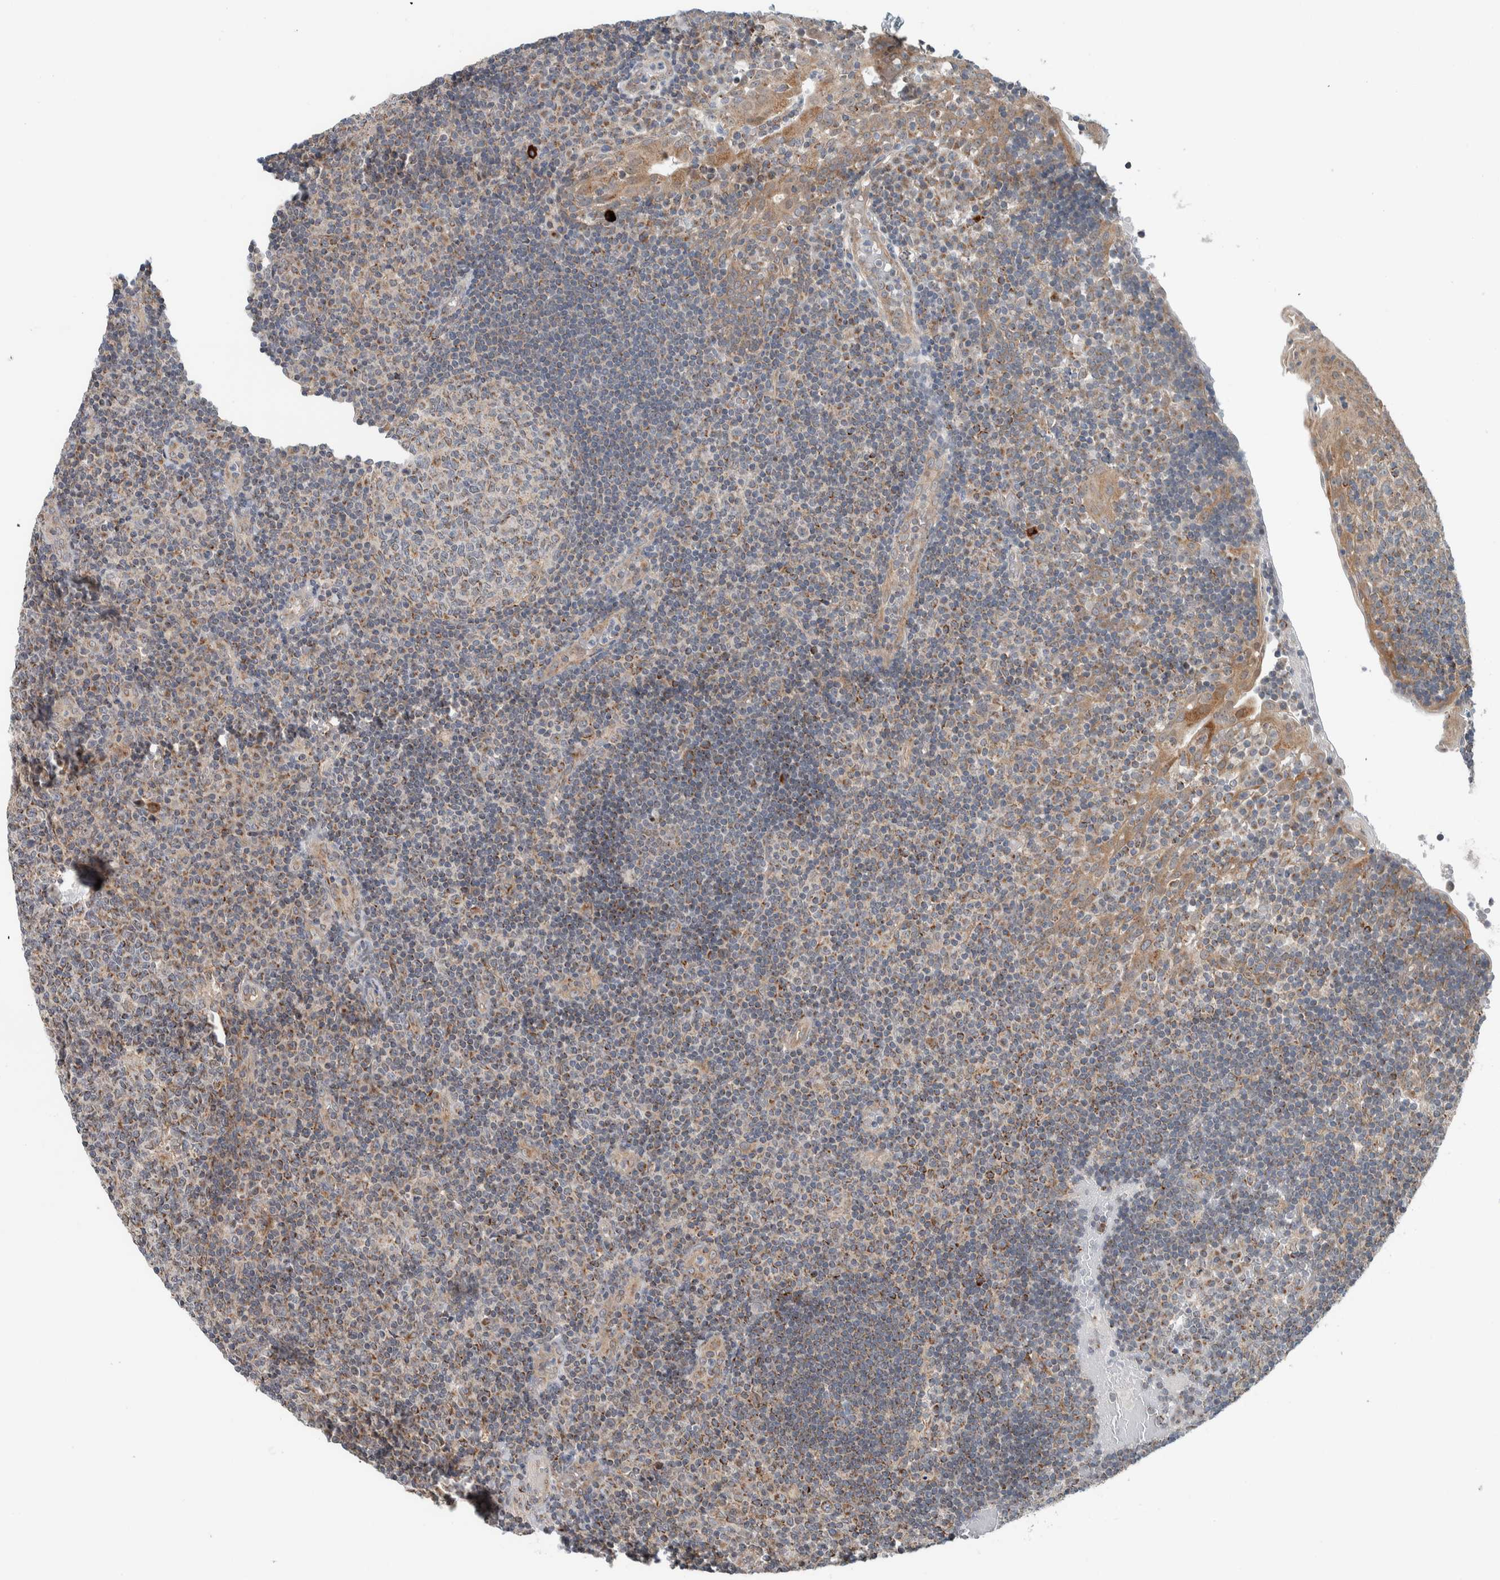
{"staining": {"intensity": "moderate", "quantity": "25%-75%", "location": "cytoplasmic/membranous"}, "tissue": "tonsil", "cell_type": "Germinal center cells", "image_type": "normal", "snomed": [{"axis": "morphology", "description": "Normal tissue, NOS"}, {"axis": "topography", "description": "Tonsil"}], "caption": "Protein expression analysis of unremarkable tonsil exhibits moderate cytoplasmic/membranous expression in about 25%-75% of germinal center cells. (Stains: DAB in brown, nuclei in blue, Microscopy: brightfield microscopy at high magnification).", "gene": "RERE", "patient": {"sex": "female", "age": 40}}